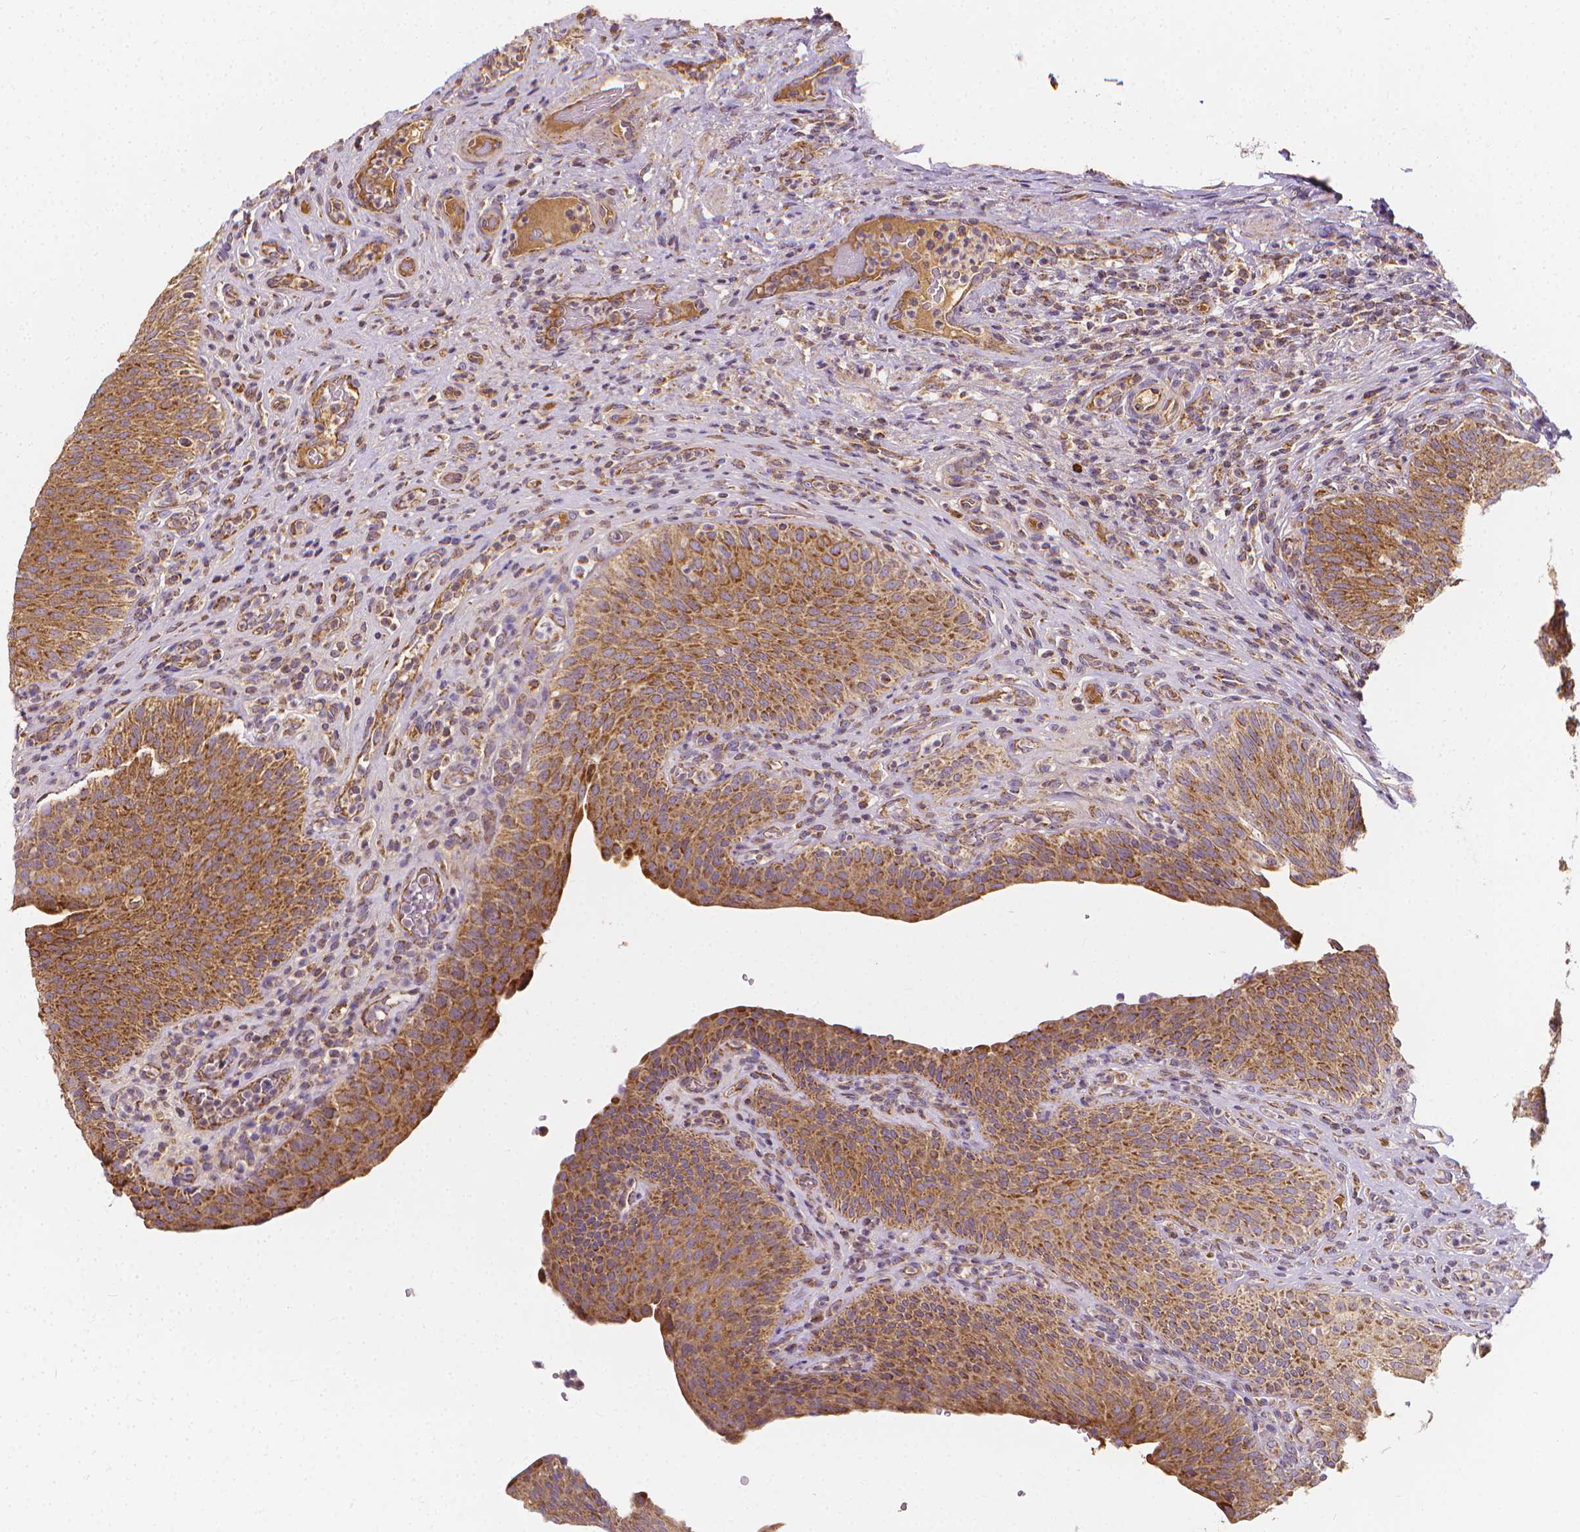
{"staining": {"intensity": "moderate", "quantity": ">75%", "location": "cytoplasmic/membranous"}, "tissue": "urinary bladder", "cell_type": "Urothelial cells", "image_type": "normal", "snomed": [{"axis": "morphology", "description": "Normal tissue, NOS"}, {"axis": "topography", "description": "Urinary bladder"}, {"axis": "topography", "description": "Peripheral nerve tissue"}], "caption": "A high-resolution image shows immunohistochemistry staining of unremarkable urinary bladder, which demonstrates moderate cytoplasmic/membranous staining in about >75% of urothelial cells.", "gene": "SNCAIP", "patient": {"sex": "male", "age": 66}}